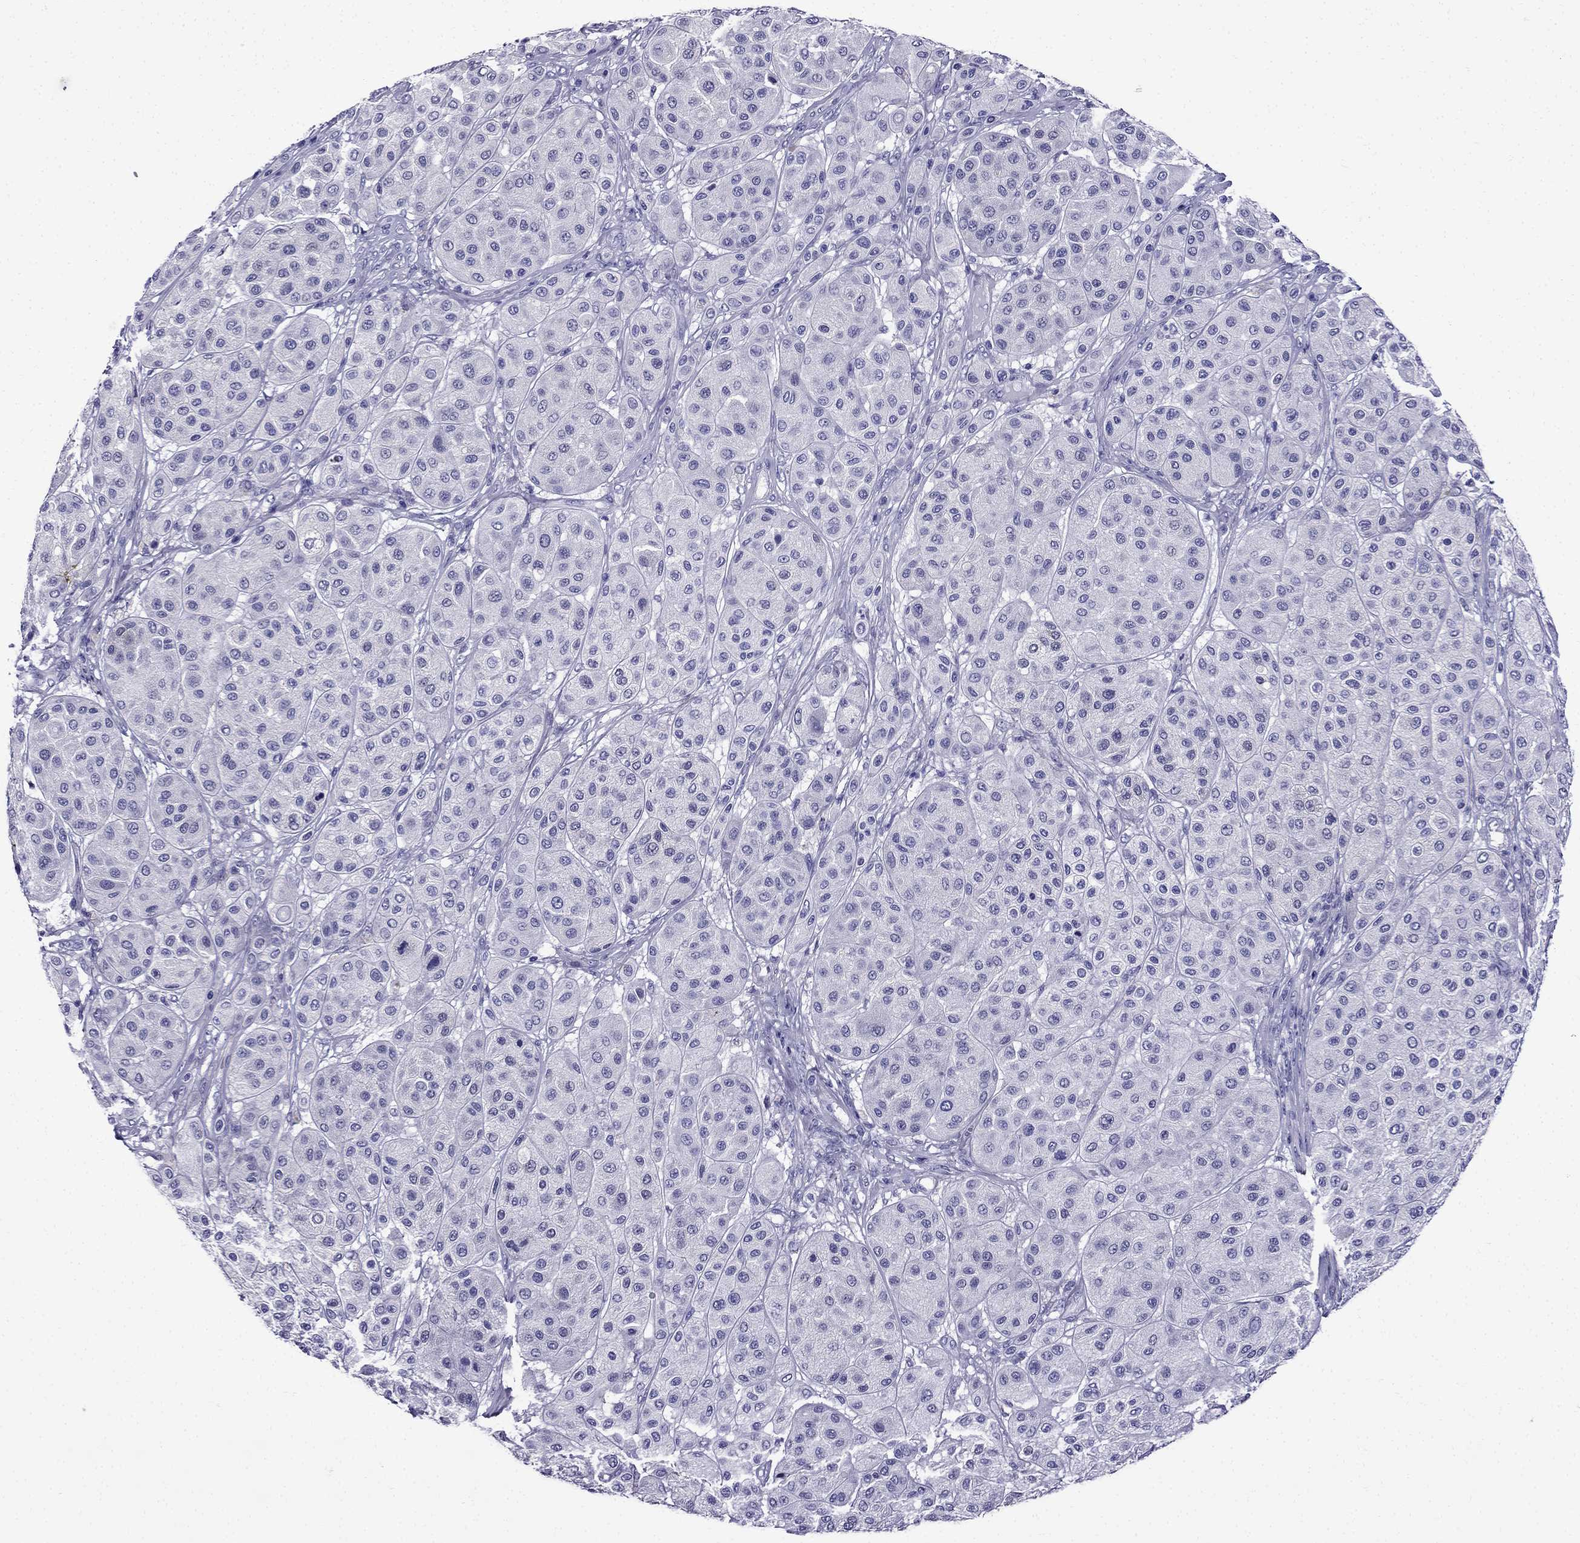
{"staining": {"intensity": "negative", "quantity": "none", "location": "none"}, "tissue": "melanoma", "cell_type": "Tumor cells", "image_type": "cancer", "snomed": [{"axis": "morphology", "description": "Malignant melanoma, Metastatic site"}, {"axis": "topography", "description": "Smooth muscle"}], "caption": "There is no significant staining in tumor cells of malignant melanoma (metastatic site).", "gene": "ERC2", "patient": {"sex": "male", "age": 41}}